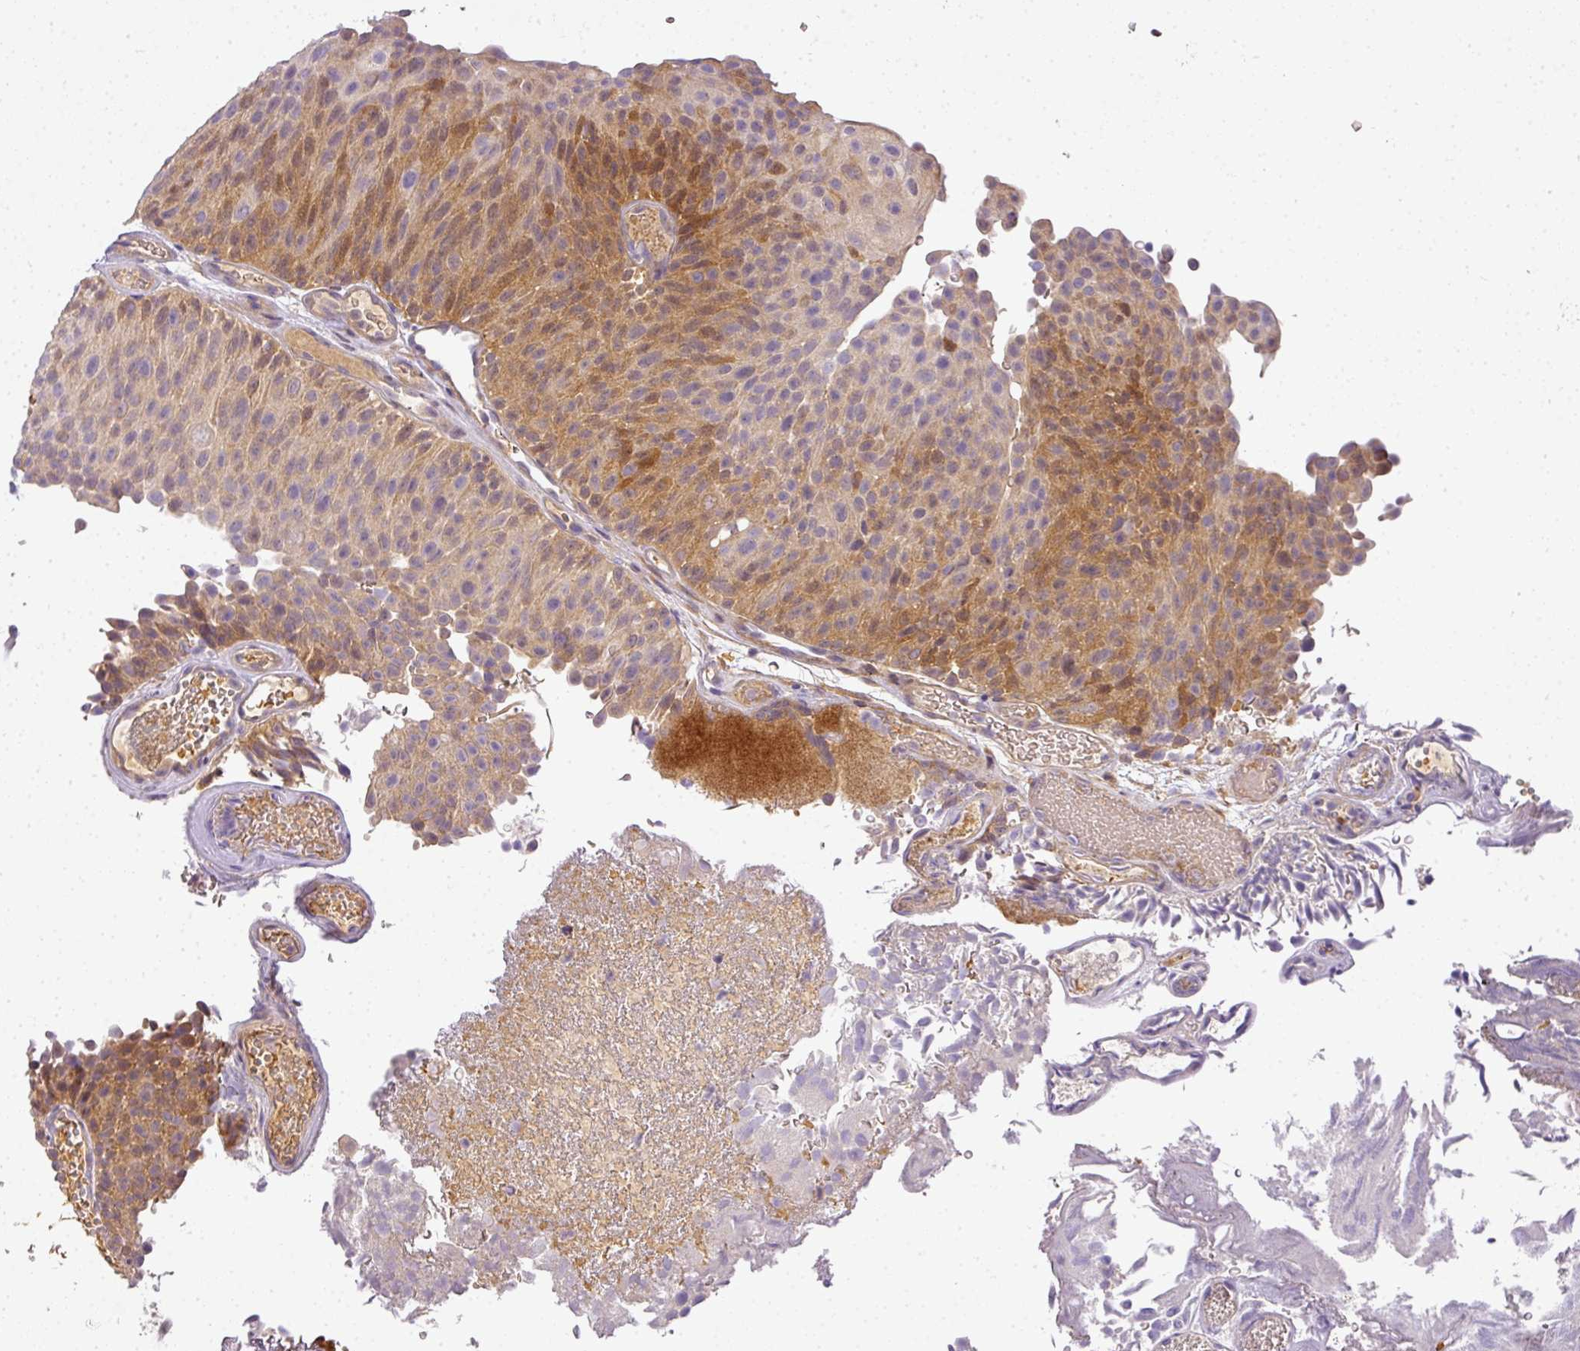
{"staining": {"intensity": "moderate", "quantity": "25%-75%", "location": "cytoplasmic/membranous"}, "tissue": "urothelial cancer", "cell_type": "Tumor cells", "image_type": "cancer", "snomed": [{"axis": "morphology", "description": "Urothelial carcinoma, Low grade"}, {"axis": "topography", "description": "Urinary bladder"}], "caption": "DAB immunohistochemical staining of human low-grade urothelial carcinoma exhibits moderate cytoplasmic/membranous protein staining in about 25%-75% of tumor cells.", "gene": "ADH5", "patient": {"sex": "male", "age": 78}}